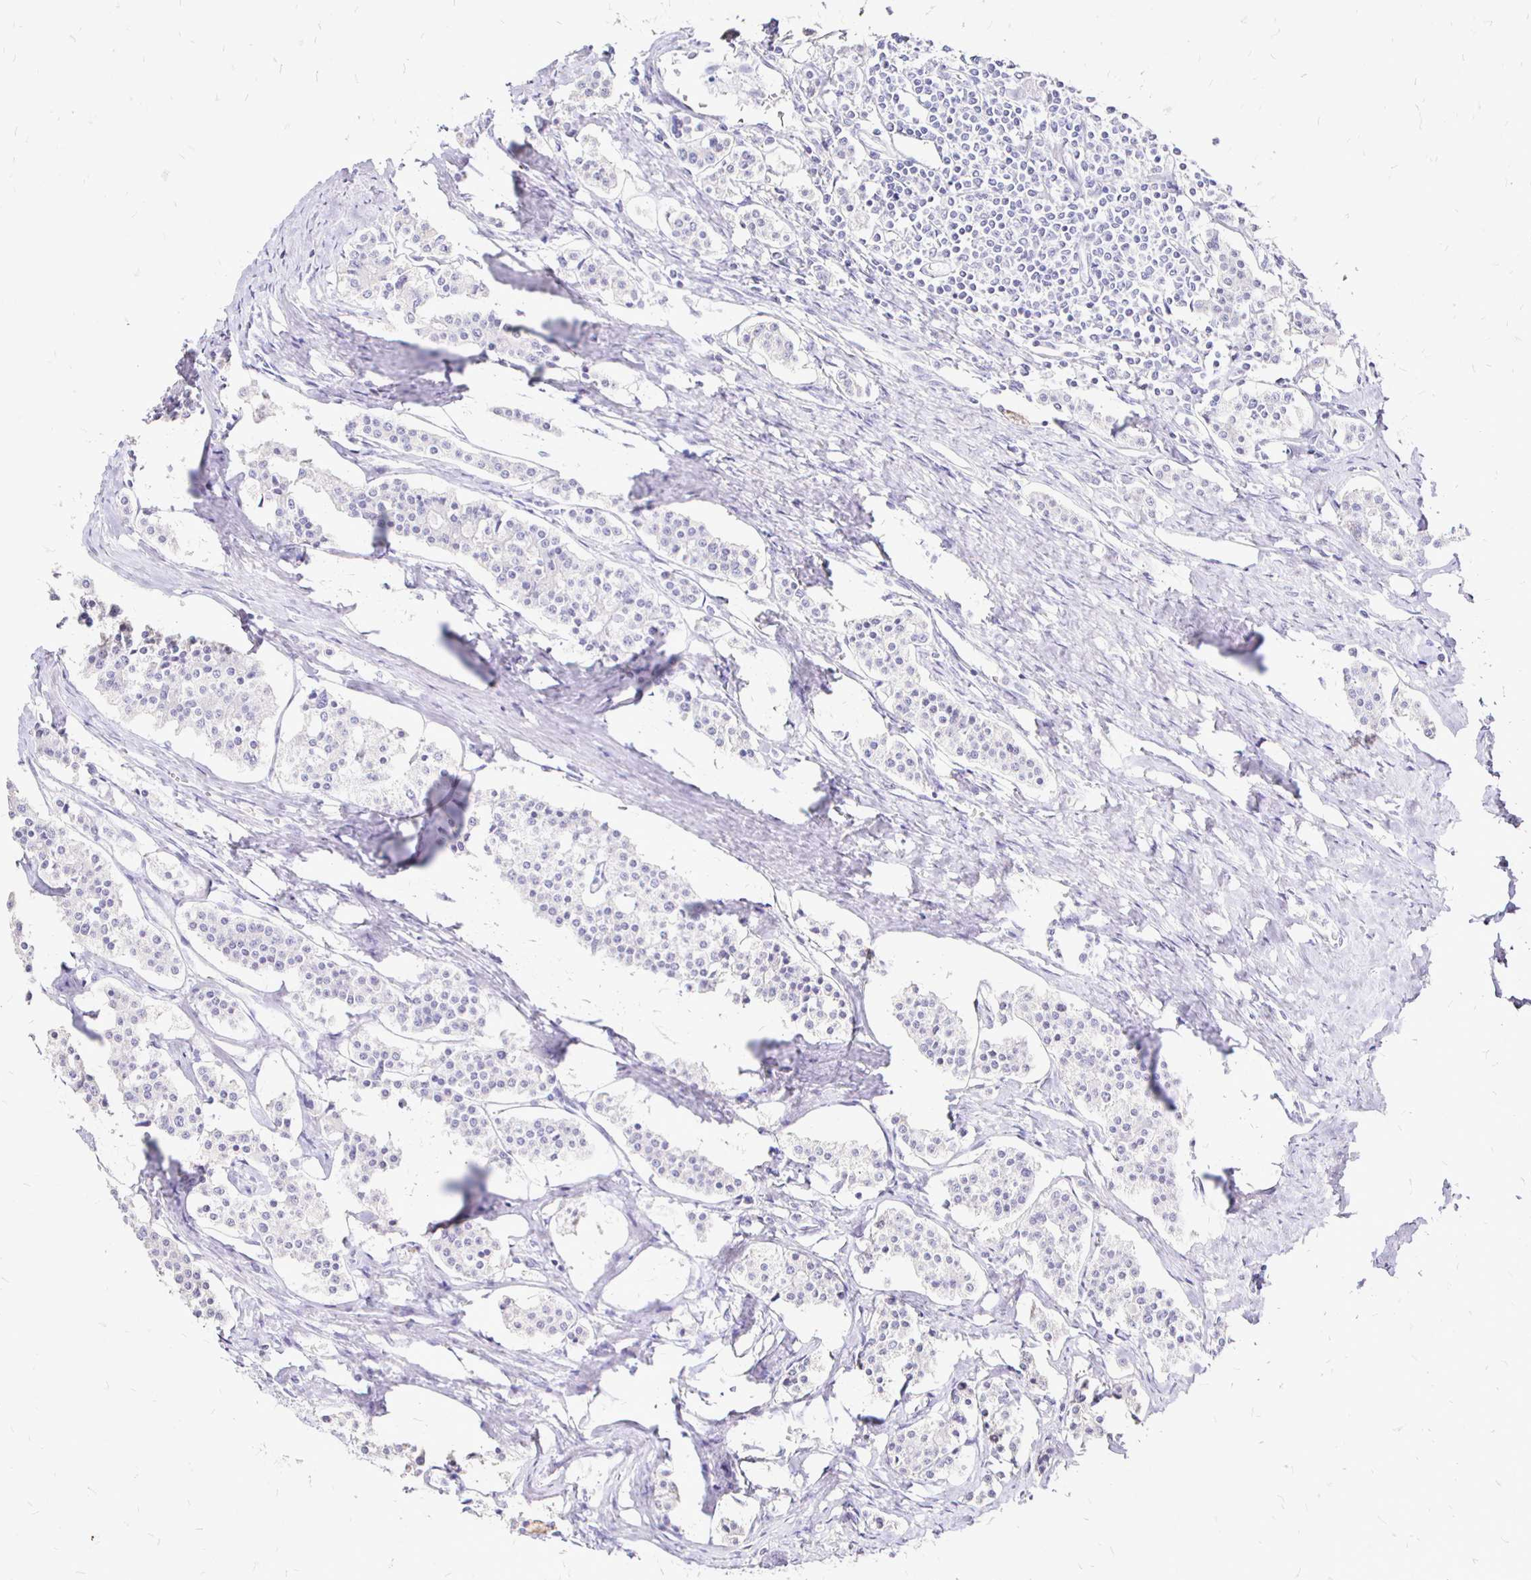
{"staining": {"intensity": "negative", "quantity": "none", "location": "none"}, "tissue": "carcinoid", "cell_type": "Tumor cells", "image_type": "cancer", "snomed": [{"axis": "morphology", "description": "Carcinoid, malignant, NOS"}, {"axis": "topography", "description": "Small intestine"}], "caption": "Immunohistochemistry (IHC) histopathology image of human carcinoid stained for a protein (brown), which exhibits no positivity in tumor cells. The staining is performed using DAB (3,3'-diaminobenzidine) brown chromogen with nuclei counter-stained in using hematoxylin.", "gene": "IRGC", "patient": {"sex": "male", "age": 63}}